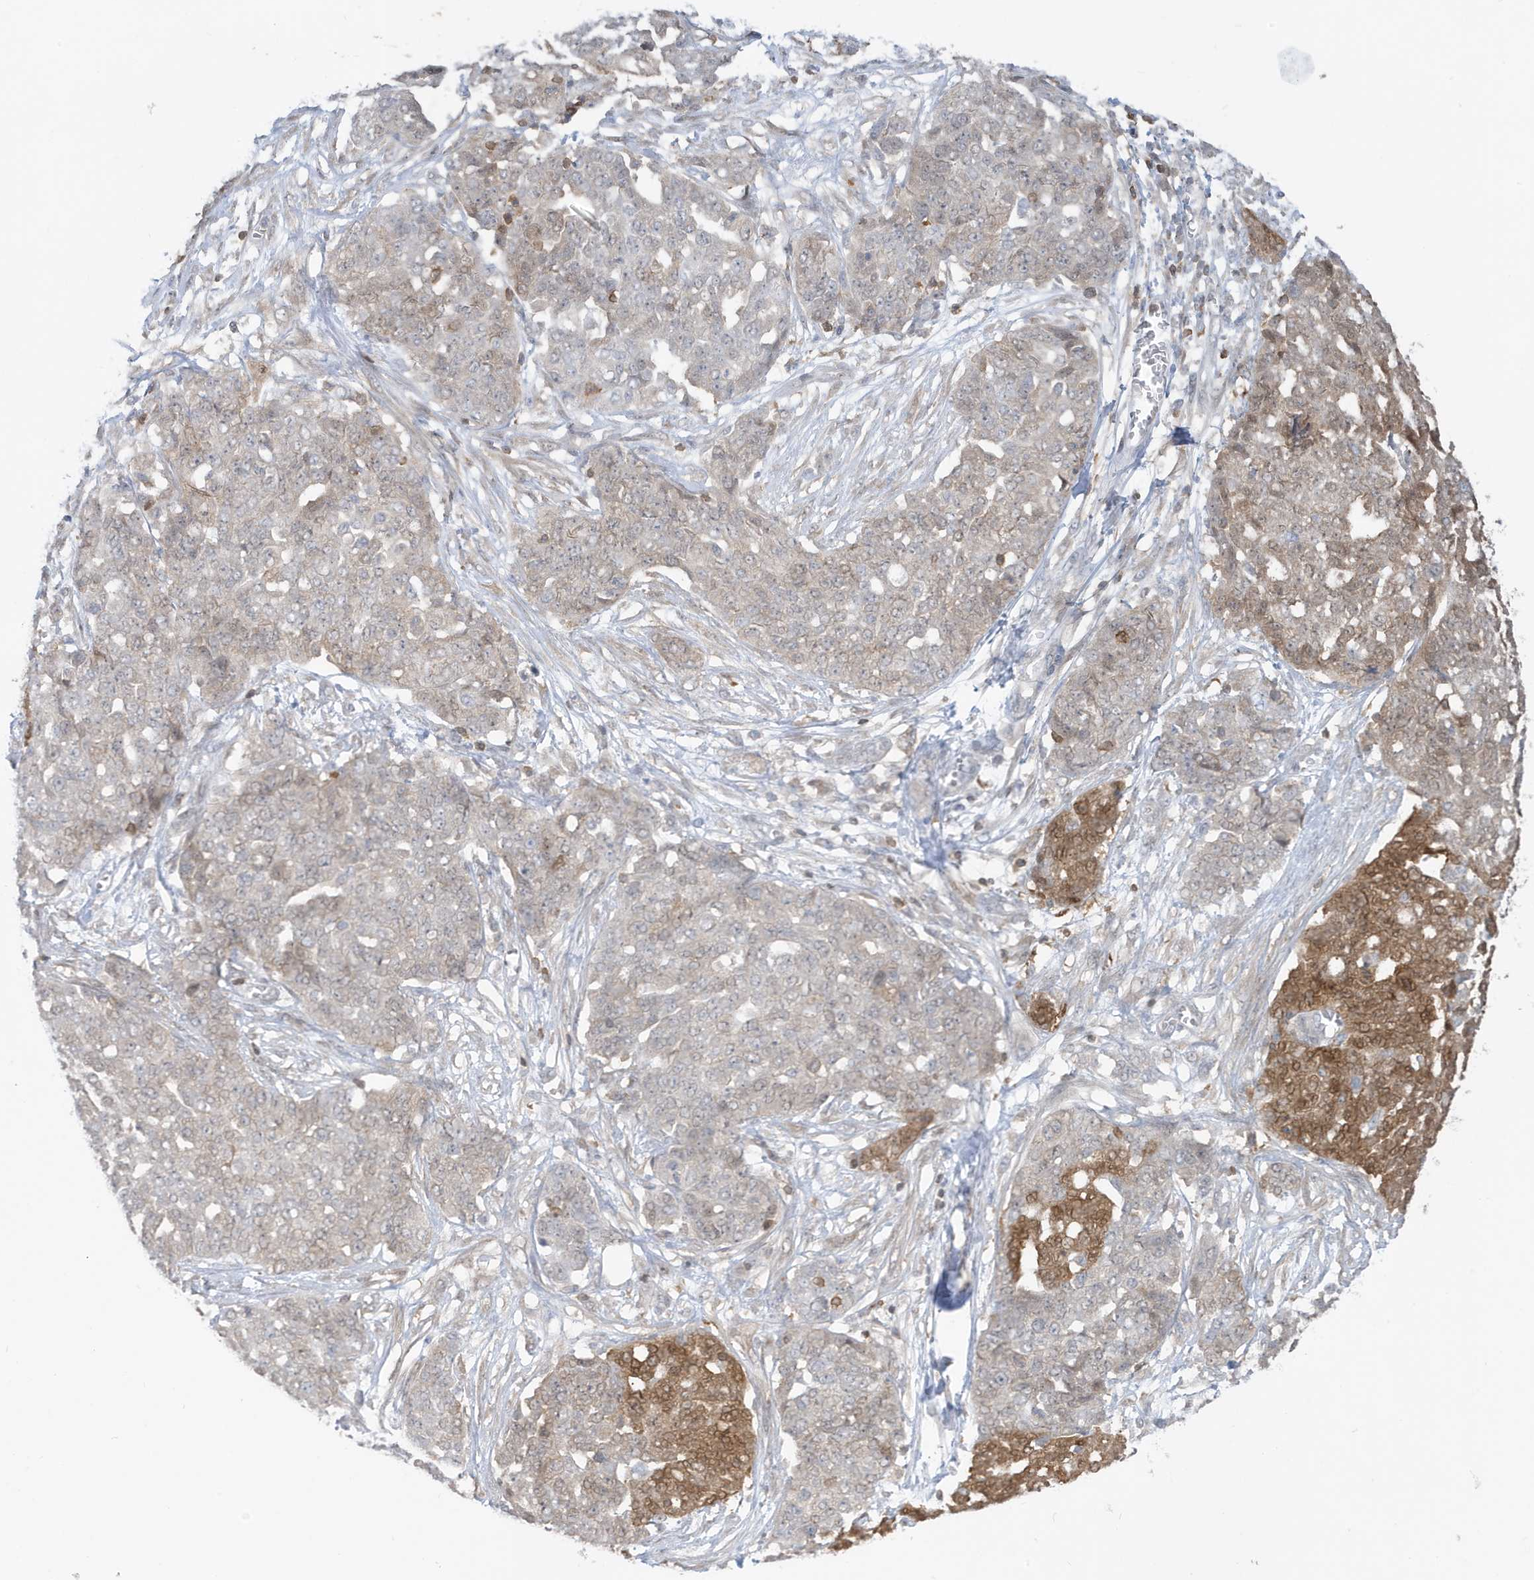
{"staining": {"intensity": "moderate", "quantity": "<25%", "location": "cytoplasmic/membranous"}, "tissue": "ovarian cancer", "cell_type": "Tumor cells", "image_type": "cancer", "snomed": [{"axis": "morphology", "description": "Cystadenocarcinoma, serous, NOS"}, {"axis": "topography", "description": "Soft tissue"}, {"axis": "topography", "description": "Ovary"}], "caption": "High-power microscopy captured an IHC photomicrograph of serous cystadenocarcinoma (ovarian), revealing moderate cytoplasmic/membranous positivity in approximately <25% of tumor cells.", "gene": "OGA", "patient": {"sex": "female", "age": 57}}